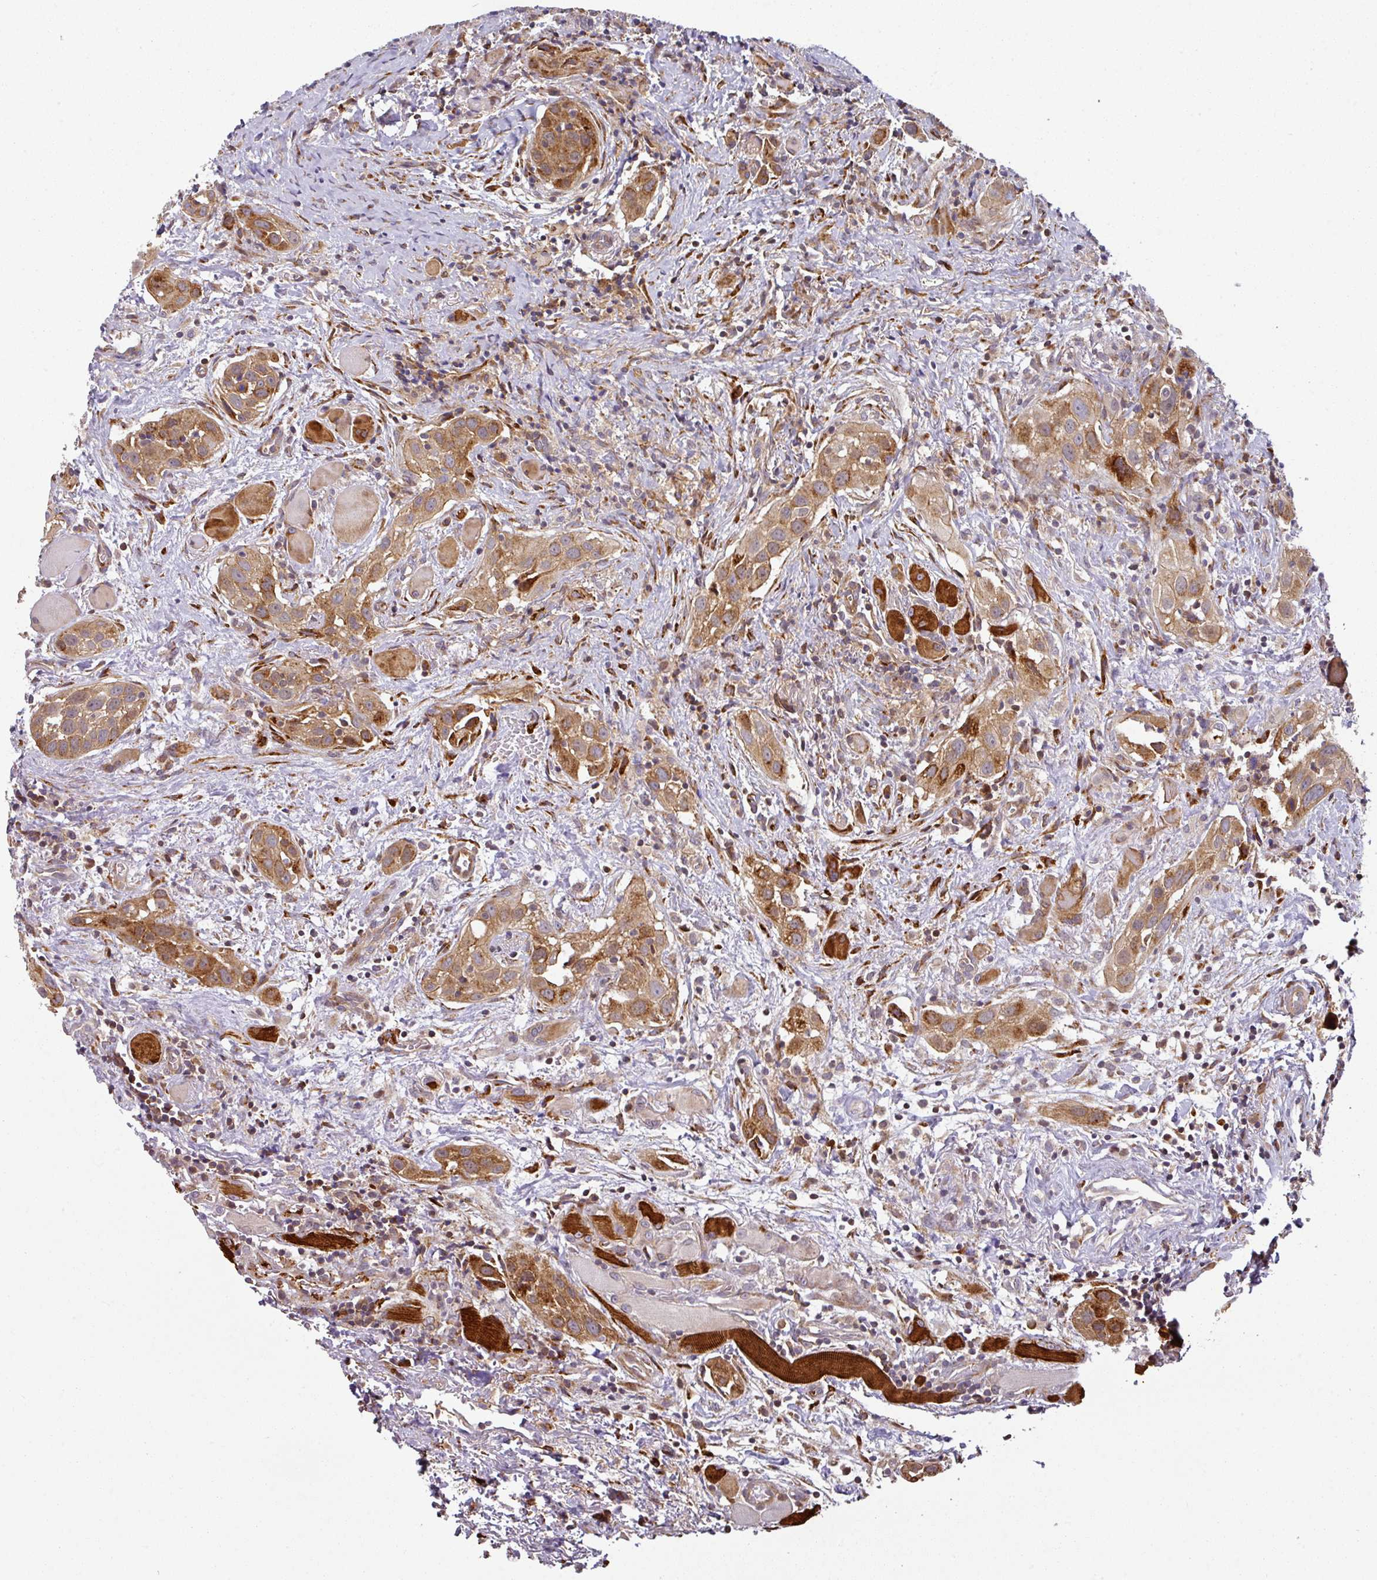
{"staining": {"intensity": "moderate", "quantity": ">75%", "location": "cytoplasmic/membranous"}, "tissue": "head and neck cancer", "cell_type": "Tumor cells", "image_type": "cancer", "snomed": [{"axis": "morphology", "description": "Squamous cell carcinoma, NOS"}, {"axis": "topography", "description": "Oral tissue"}, {"axis": "topography", "description": "Head-Neck"}], "caption": "Immunohistochemistry (IHC) of human head and neck cancer (squamous cell carcinoma) reveals medium levels of moderate cytoplasmic/membranous expression in about >75% of tumor cells.", "gene": "CASP2", "patient": {"sex": "female", "age": 50}}